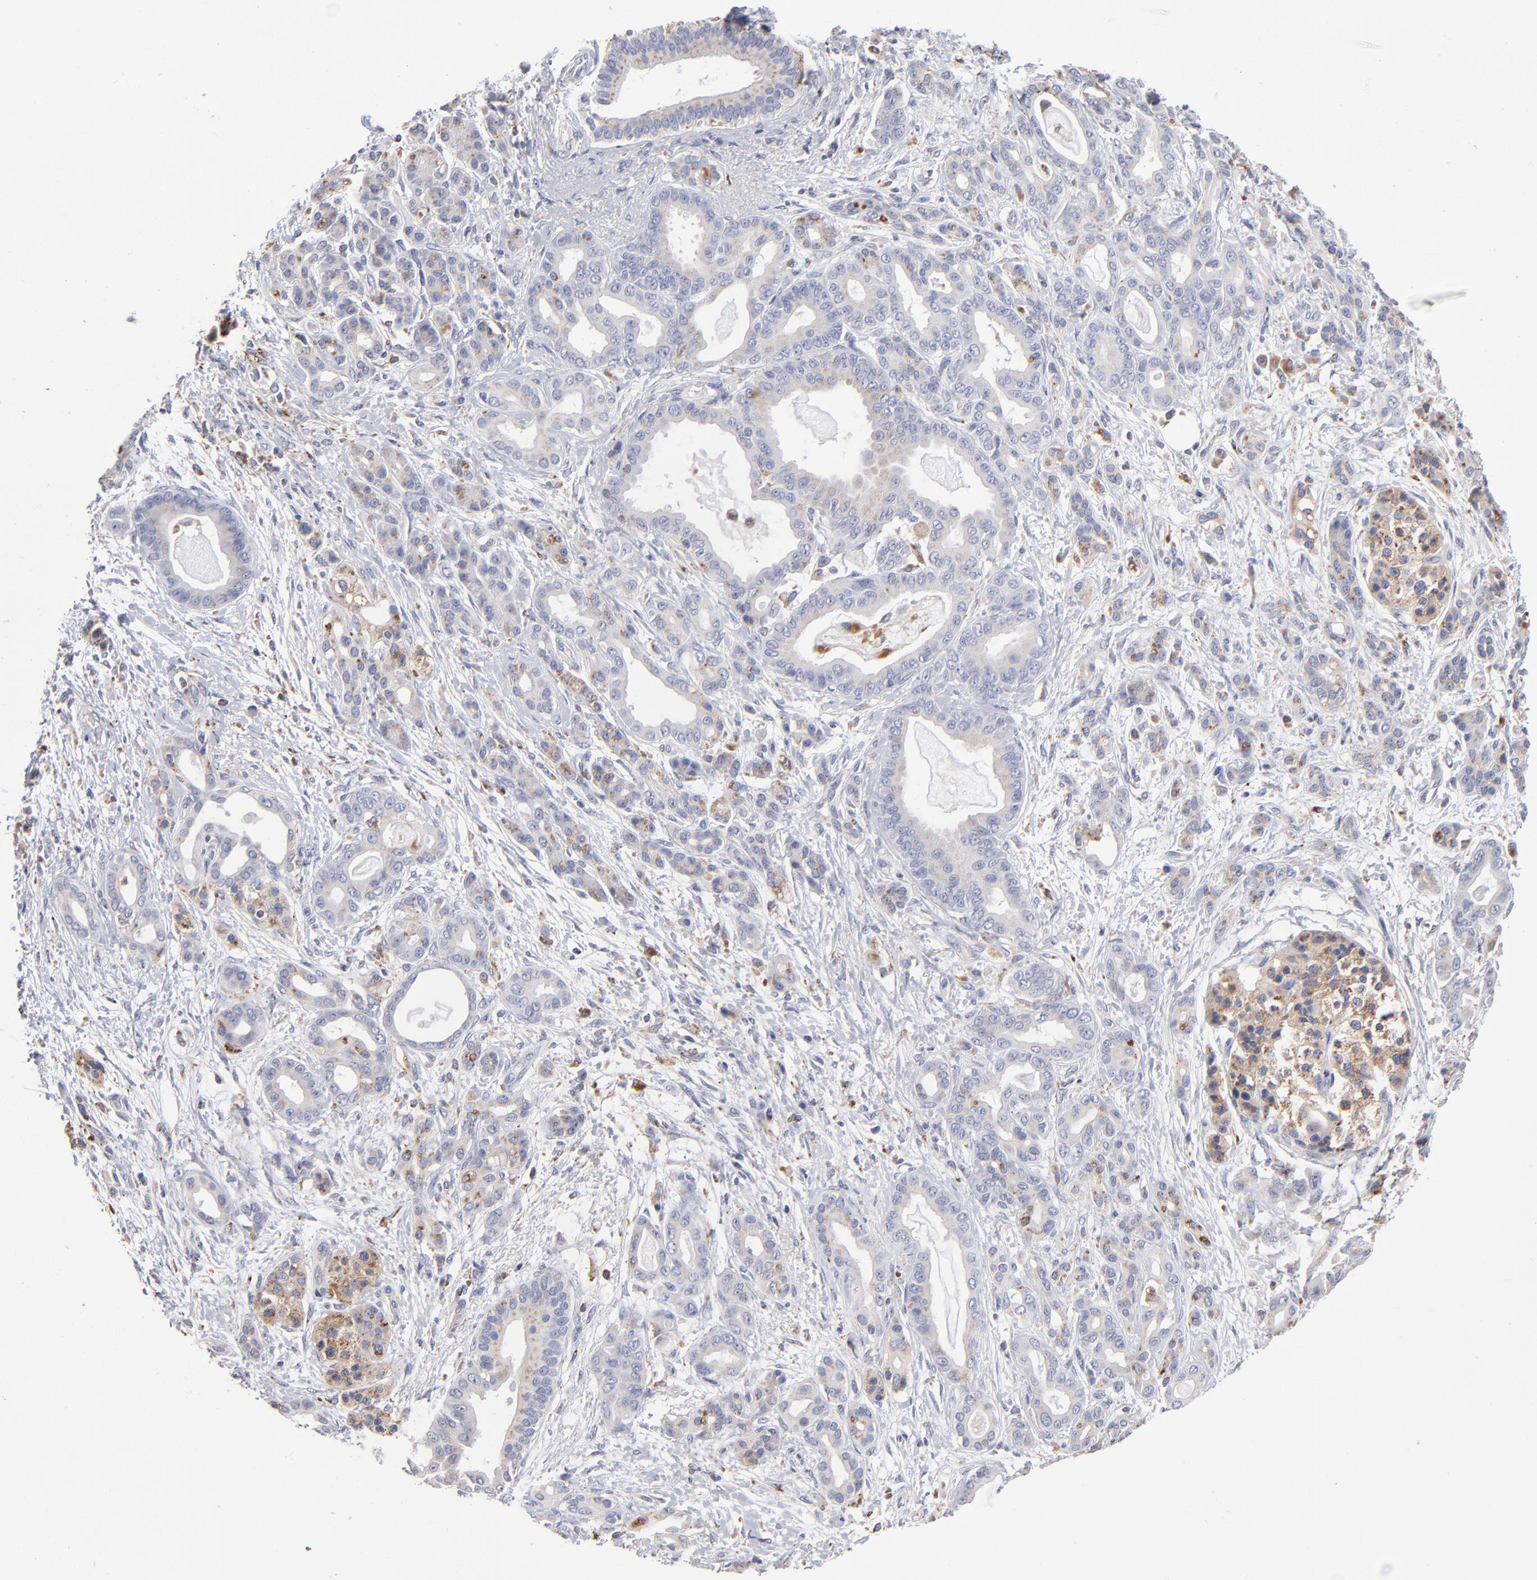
{"staining": {"intensity": "weak", "quantity": "<25%", "location": "cytoplasmic/membranous"}, "tissue": "pancreatic cancer", "cell_type": "Tumor cells", "image_type": "cancer", "snomed": [{"axis": "morphology", "description": "Adenocarcinoma, NOS"}, {"axis": "topography", "description": "Pancreas"}], "caption": "Tumor cells are negative for brown protein staining in pancreatic adenocarcinoma.", "gene": "RRAGB", "patient": {"sex": "male", "age": 63}}